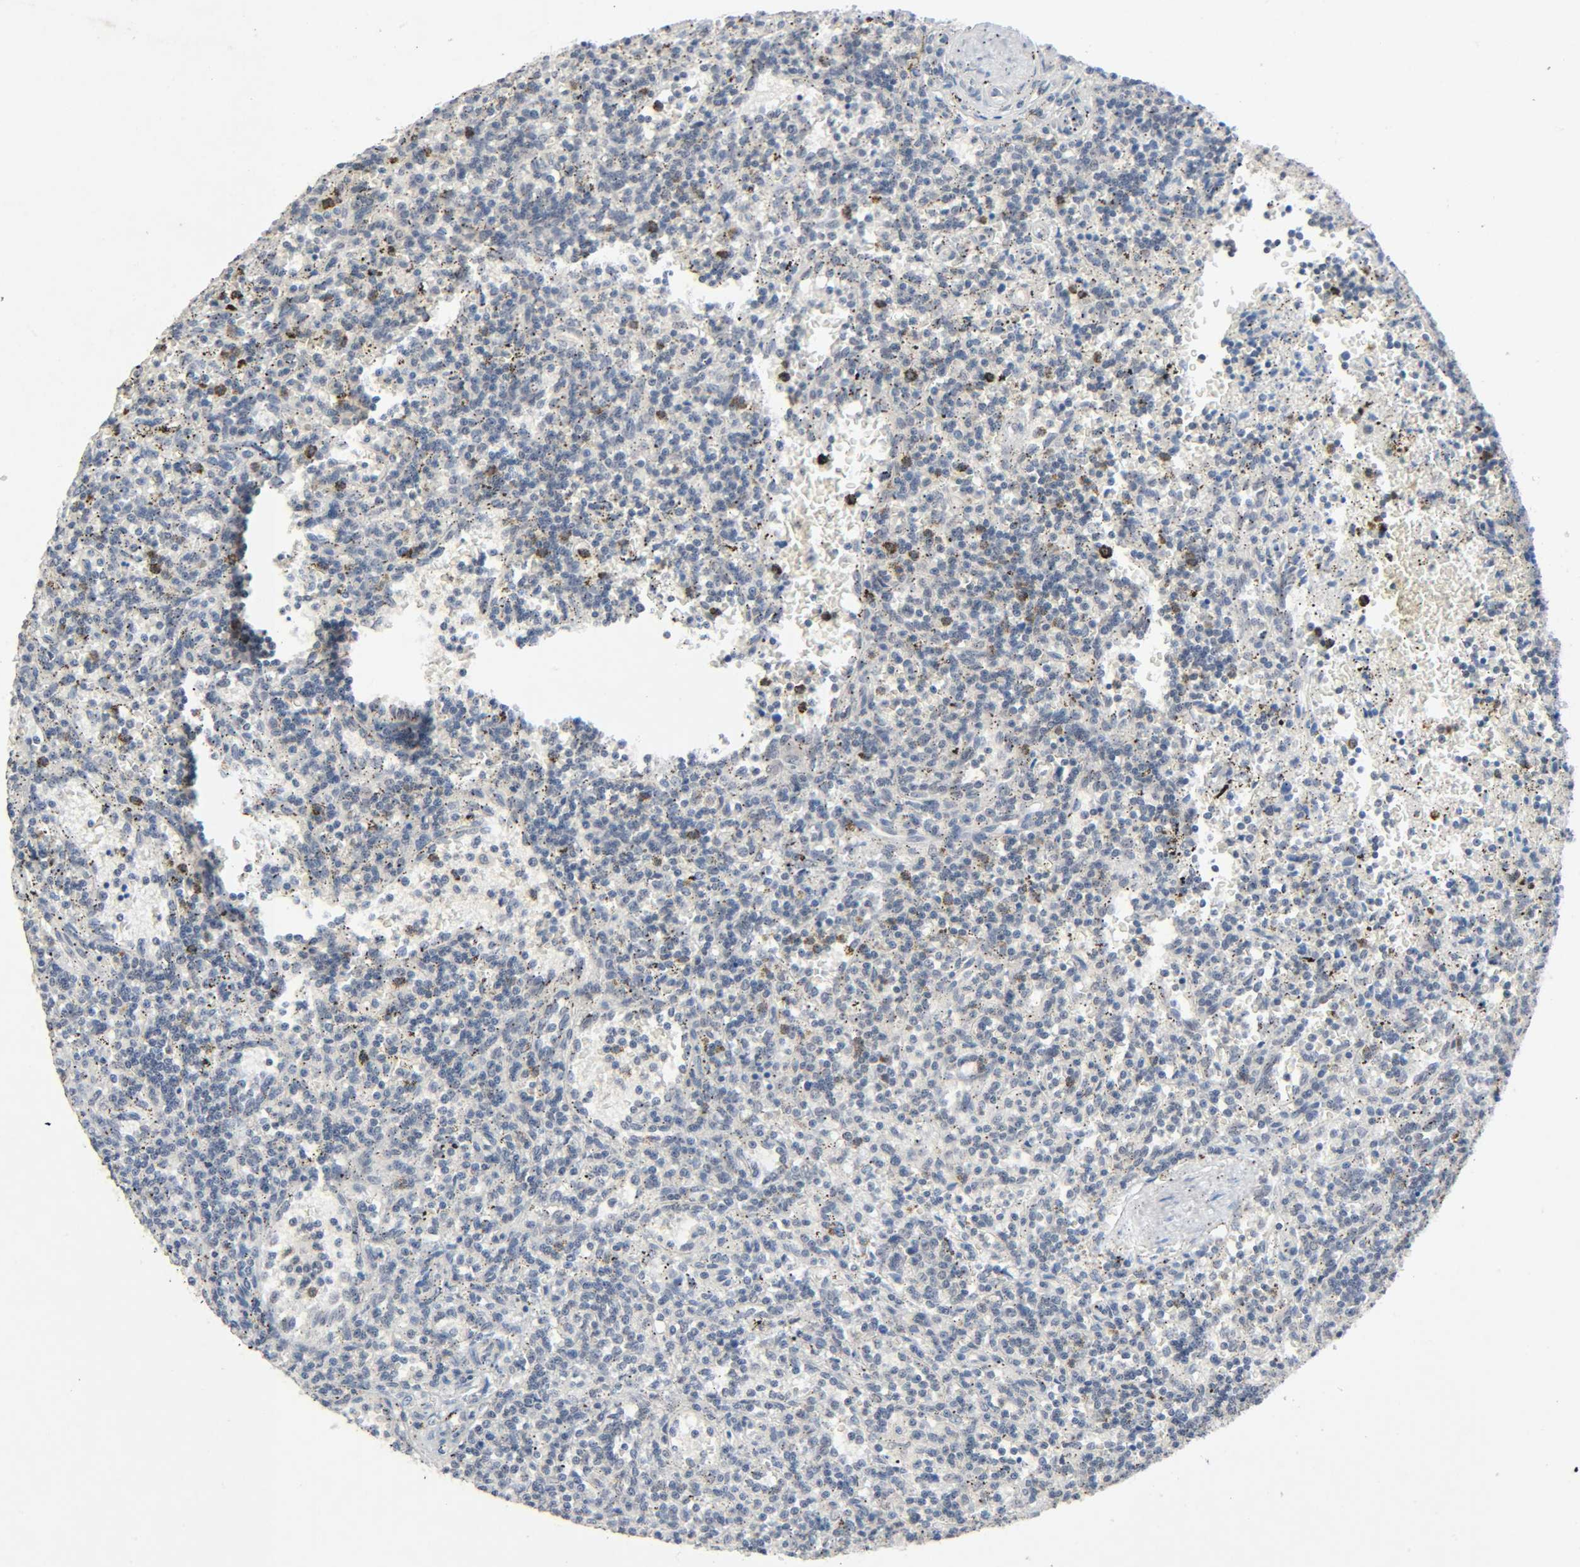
{"staining": {"intensity": "negative", "quantity": "none", "location": "none"}, "tissue": "lymphoma", "cell_type": "Tumor cells", "image_type": "cancer", "snomed": [{"axis": "morphology", "description": "Malignant lymphoma, non-Hodgkin's type, Low grade"}, {"axis": "topography", "description": "Spleen"}], "caption": "A micrograph of low-grade malignant lymphoma, non-Hodgkin's type stained for a protein shows no brown staining in tumor cells. (DAB immunohistochemistry (IHC) visualized using brightfield microscopy, high magnification).", "gene": "MAPKAPK5", "patient": {"sex": "male", "age": 73}}